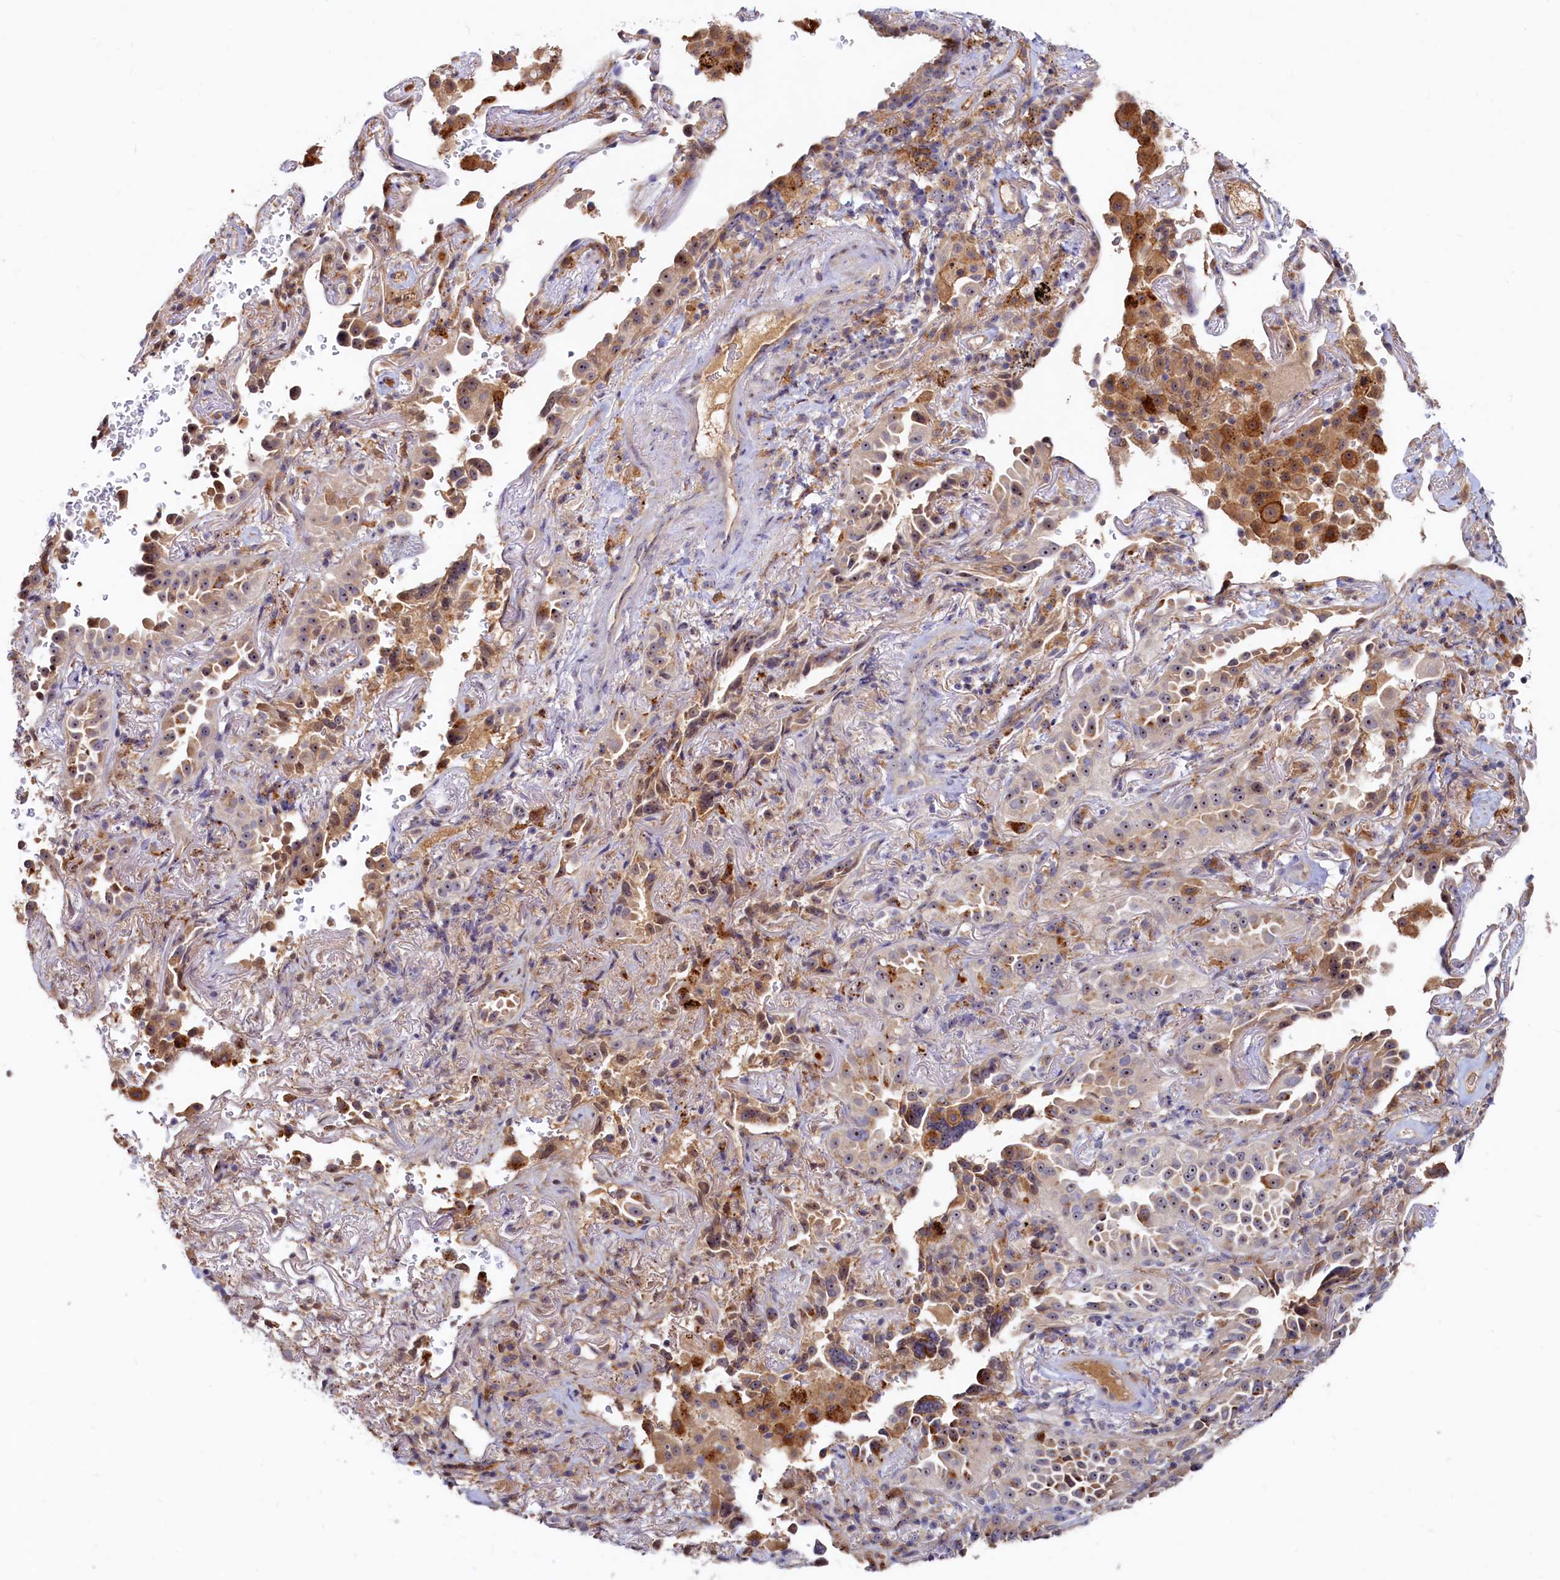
{"staining": {"intensity": "weak", "quantity": "25%-75%", "location": "nuclear"}, "tissue": "lung cancer", "cell_type": "Tumor cells", "image_type": "cancer", "snomed": [{"axis": "morphology", "description": "Adenocarcinoma, NOS"}, {"axis": "topography", "description": "Lung"}], "caption": "DAB (3,3'-diaminobenzidine) immunohistochemical staining of adenocarcinoma (lung) demonstrates weak nuclear protein positivity in approximately 25%-75% of tumor cells.", "gene": "RGS7BP", "patient": {"sex": "female", "age": 69}}